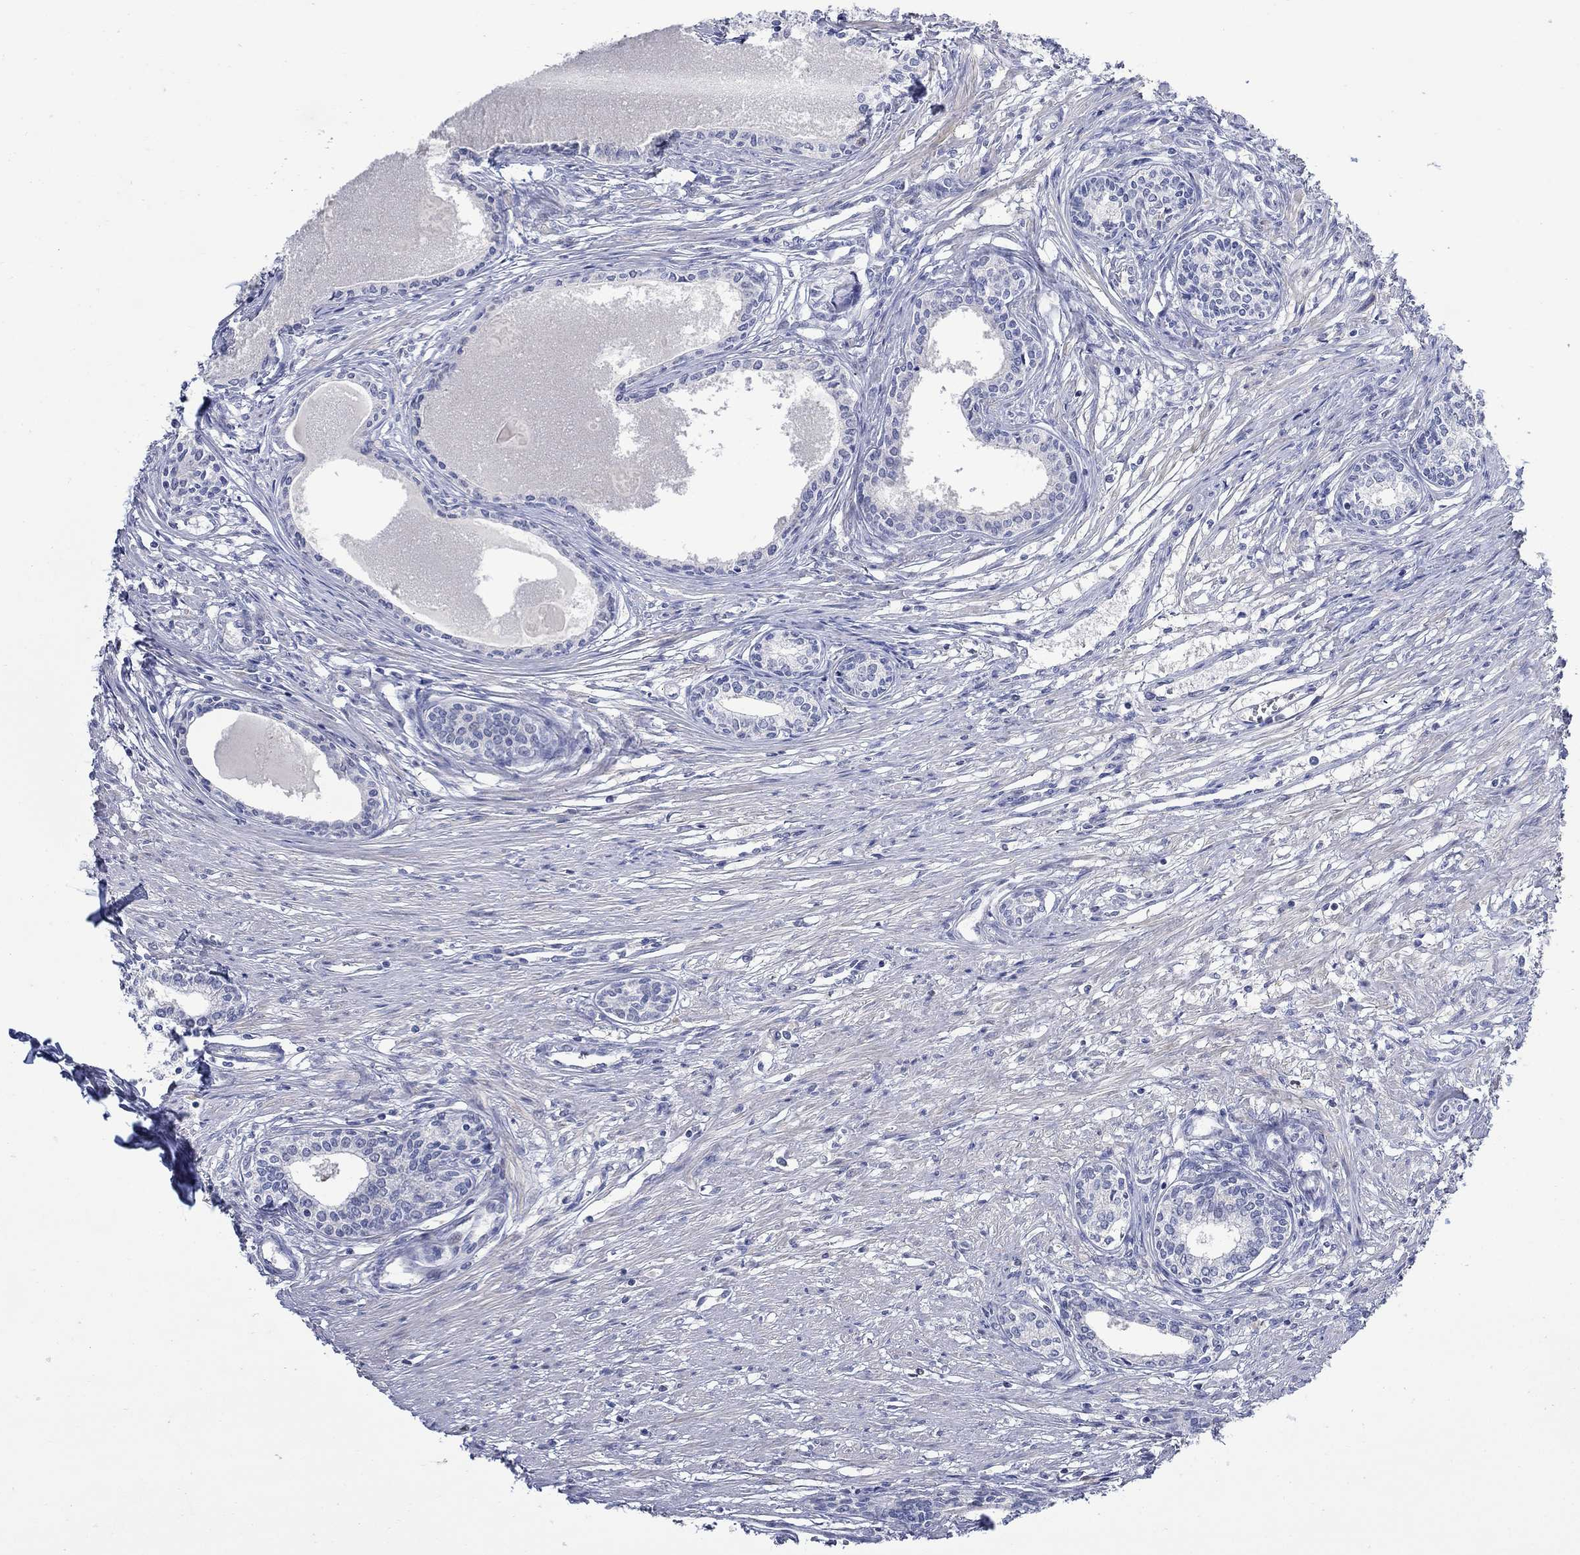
{"staining": {"intensity": "negative", "quantity": "none", "location": "none"}, "tissue": "prostate", "cell_type": "Glandular cells", "image_type": "normal", "snomed": [{"axis": "morphology", "description": "Normal tissue, NOS"}, {"axis": "topography", "description": "Prostate"}], "caption": "This image is of benign prostate stained with immunohistochemistry to label a protein in brown with the nuclei are counter-stained blue. There is no staining in glandular cells.", "gene": "DLK1", "patient": {"sex": "male", "age": 60}}